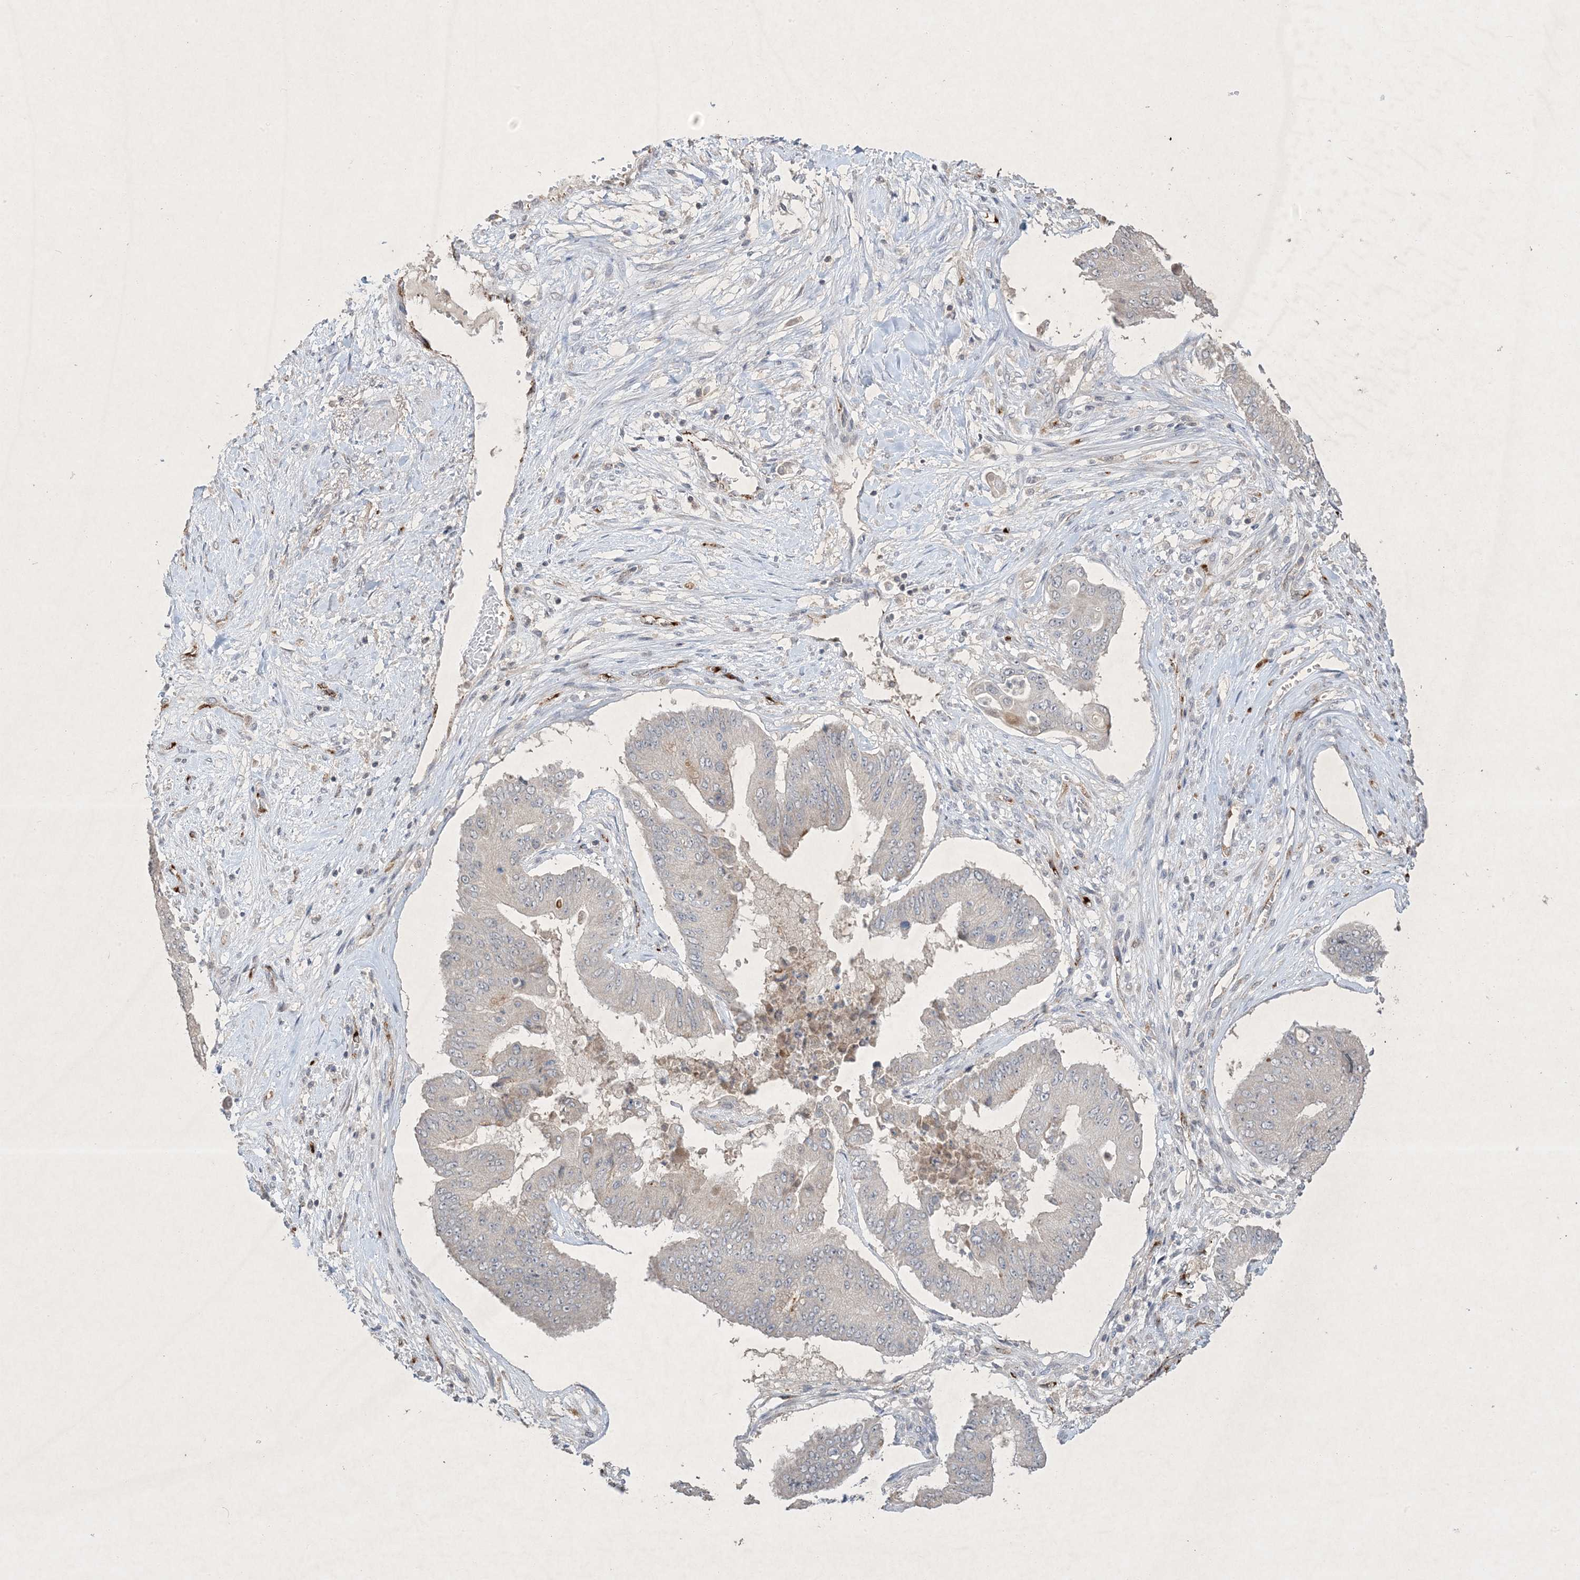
{"staining": {"intensity": "negative", "quantity": "none", "location": "none"}, "tissue": "pancreatic cancer", "cell_type": "Tumor cells", "image_type": "cancer", "snomed": [{"axis": "morphology", "description": "Adenocarcinoma, NOS"}, {"axis": "topography", "description": "Pancreas"}], "caption": "Pancreatic cancer (adenocarcinoma) was stained to show a protein in brown. There is no significant staining in tumor cells.", "gene": "PRSS36", "patient": {"sex": "female", "age": 77}}